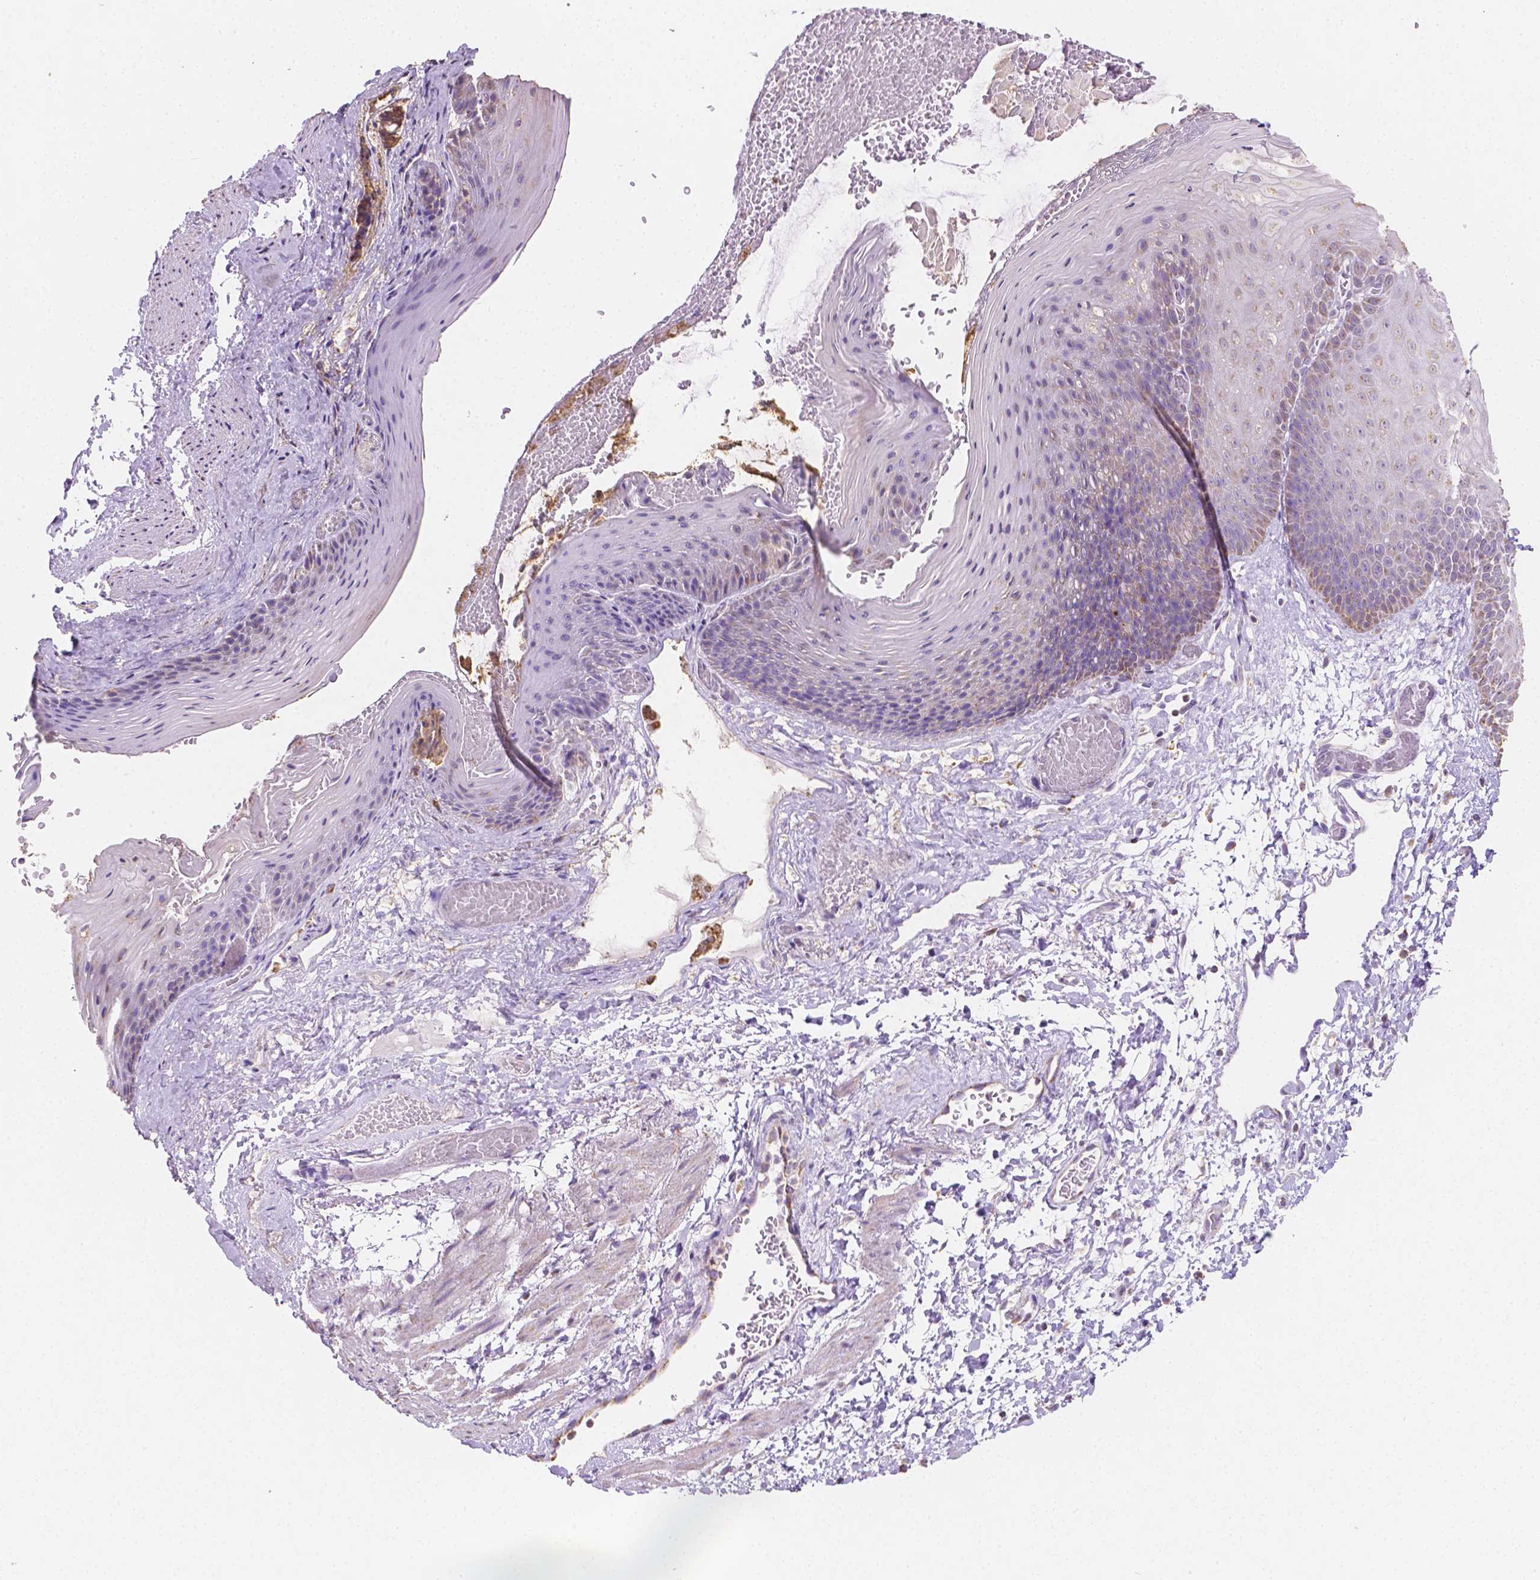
{"staining": {"intensity": "weak", "quantity": "<25%", "location": "cytoplasmic/membranous"}, "tissue": "skin", "cell_type": "Epidermal cells", "image_type": "normal", "snomed": [{"axis": "morphology", "description": "Normal tissue, NOS"}, {"axis": "topography", "description": "Anal"}], "caption": "Skin was stained to show a protein in brown. There is no significant staining in epidermal cells.", "gene": "TMEM130", "patient": {"sex": "male", "age": 53}}